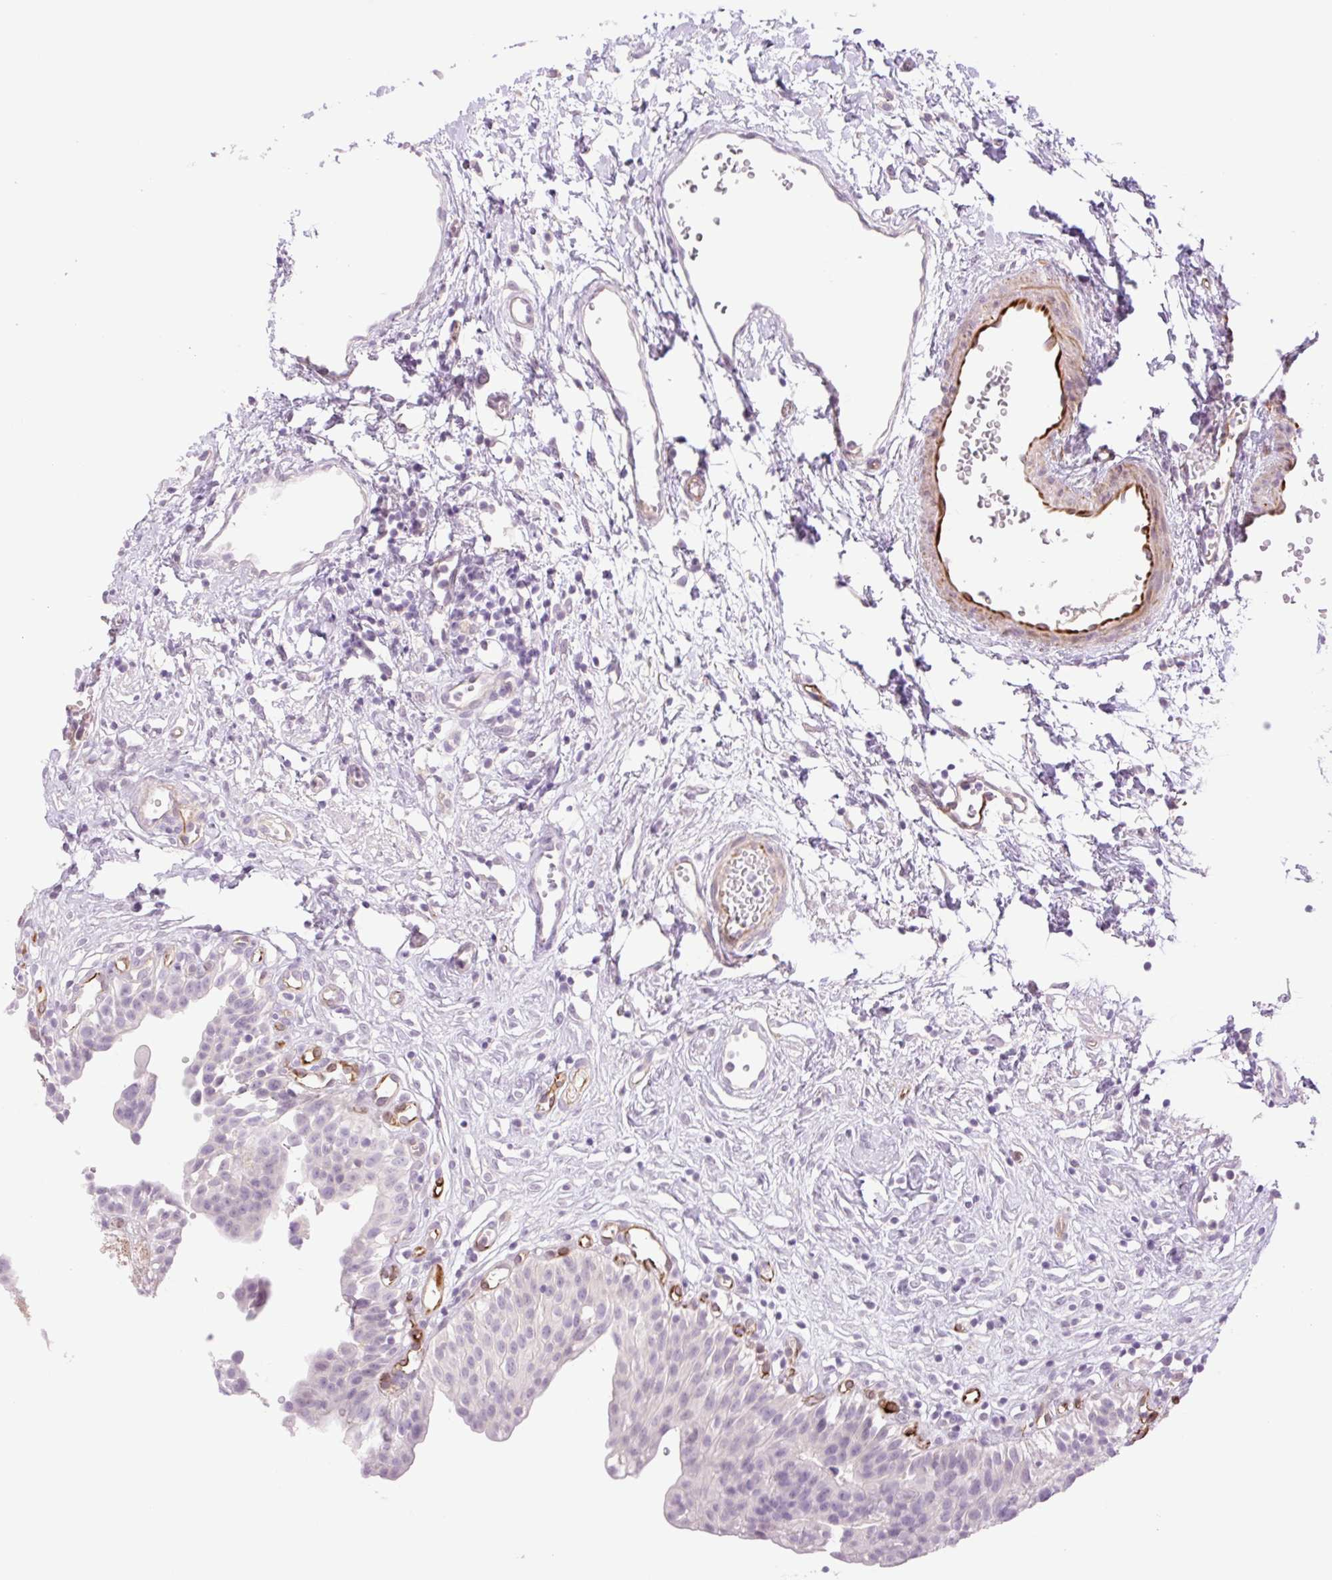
{"staining": {"intensity": "negative", "quantity": "none", "location": "none"}, "tissue": "urinary bladder", "cell_type": "Urothelial cells", "image_type": "normal", "snomed": [{"axis": "morphology", "description": "Normal tissue, NOS"}, {"axis": "topography", "description": "Urinary bladder"}], "caption": "Immunohistochemical staining of normal human urinary bladder reveals no significant staining in urothelial cells. The staining is performed using DAB brown chromogen with nuclei counter-stained in using hematoxylin.", "gene": "ZFYVE21", "patient": {"sex": "male", "age": 51}}